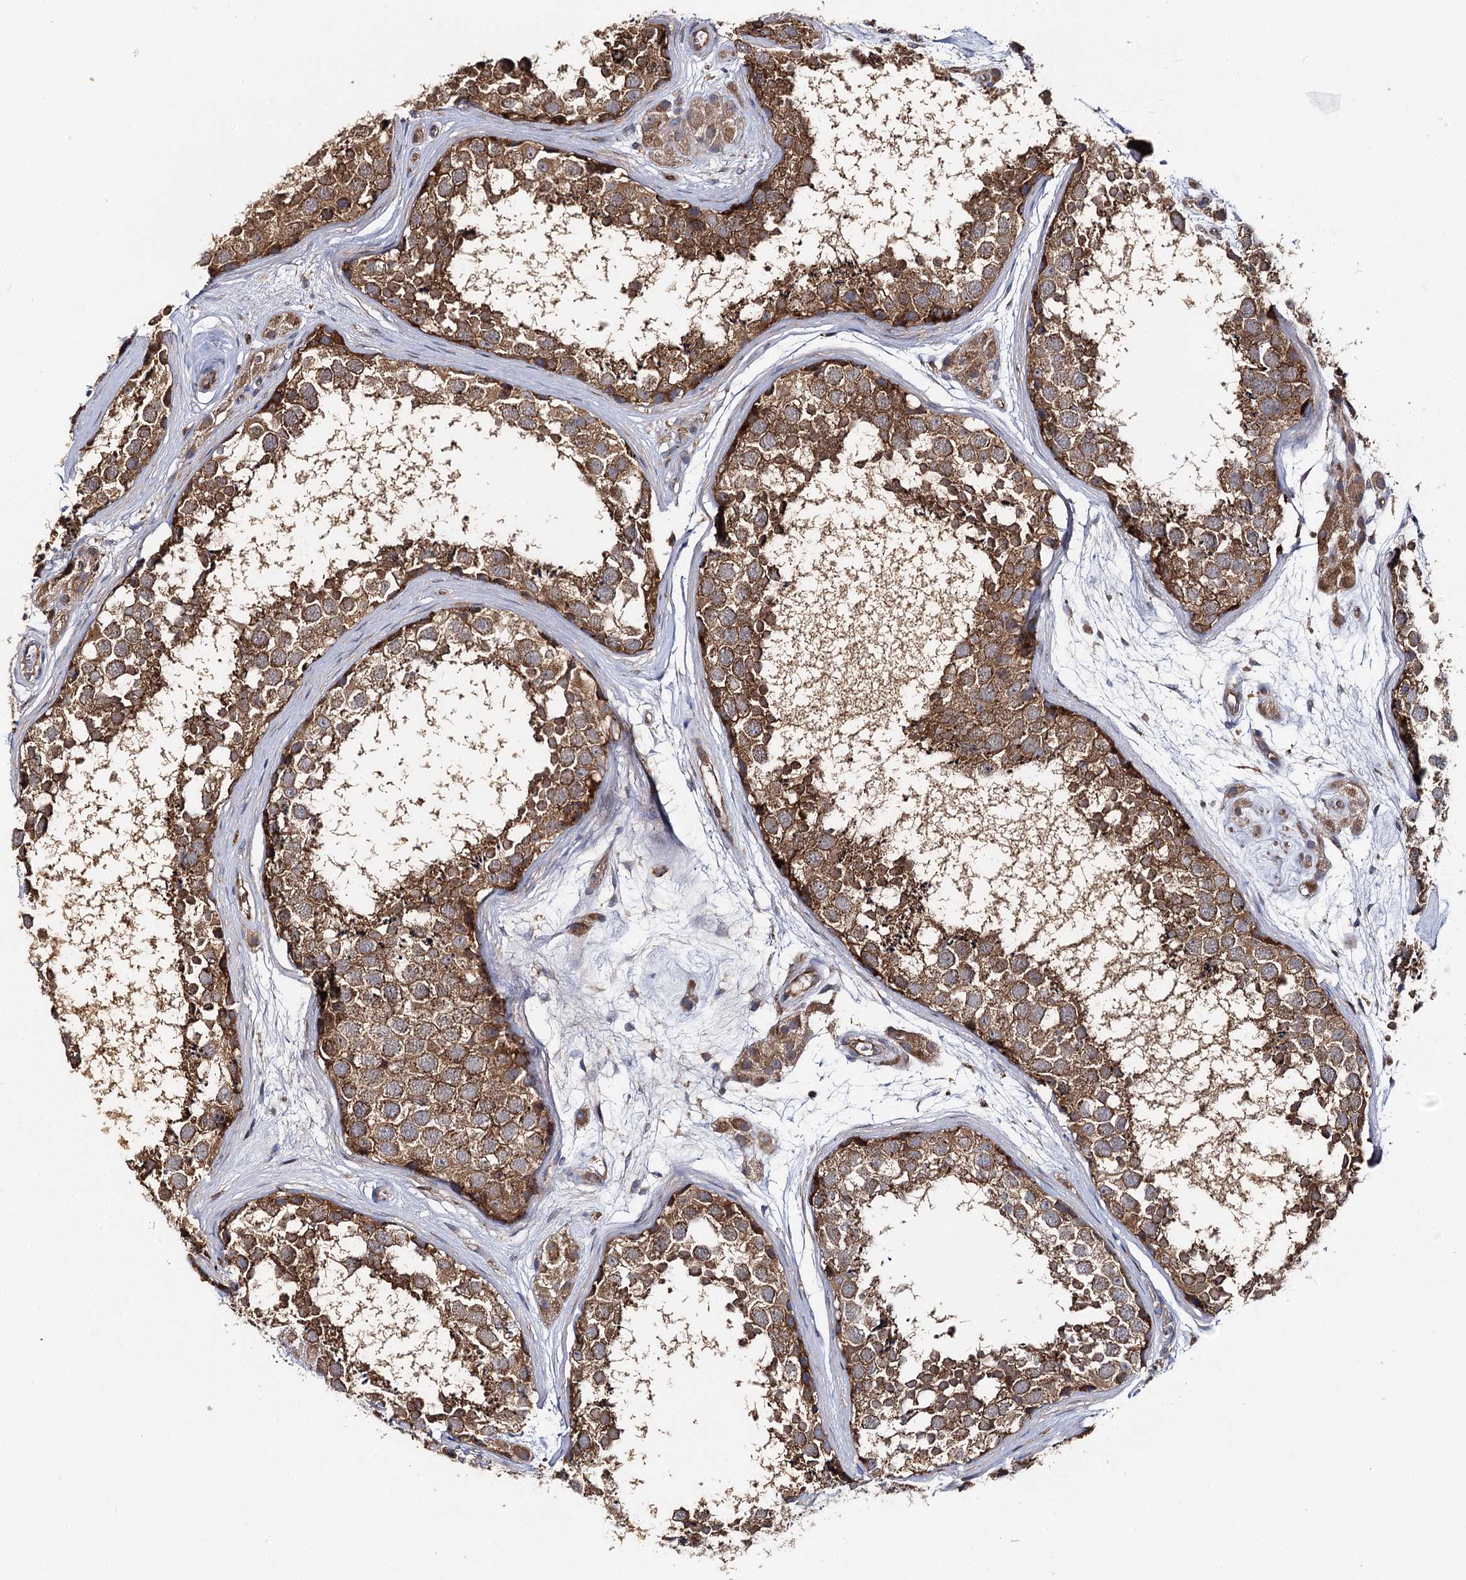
{"staining": {"intensity": "moderate", "quantity": ">75%", "location": "cytoplasmic/membranous"}, "tissue": "testis", "cell_type": "Cells in seminiferous ducts", "image_type": "normal", "snomed": [{"axis": "morphology", "description": "Normal tissue, NOS"}, {"axis": "topography", "description": "Testis"}], "caption": "Protein expression analysis of benign testis shows moderate cytoplasmic/membranous positivity in about >75% of cells in seminiferous ducts.", "gene": "SEC24B", "patient": {"sex": "male", "age": 56}}